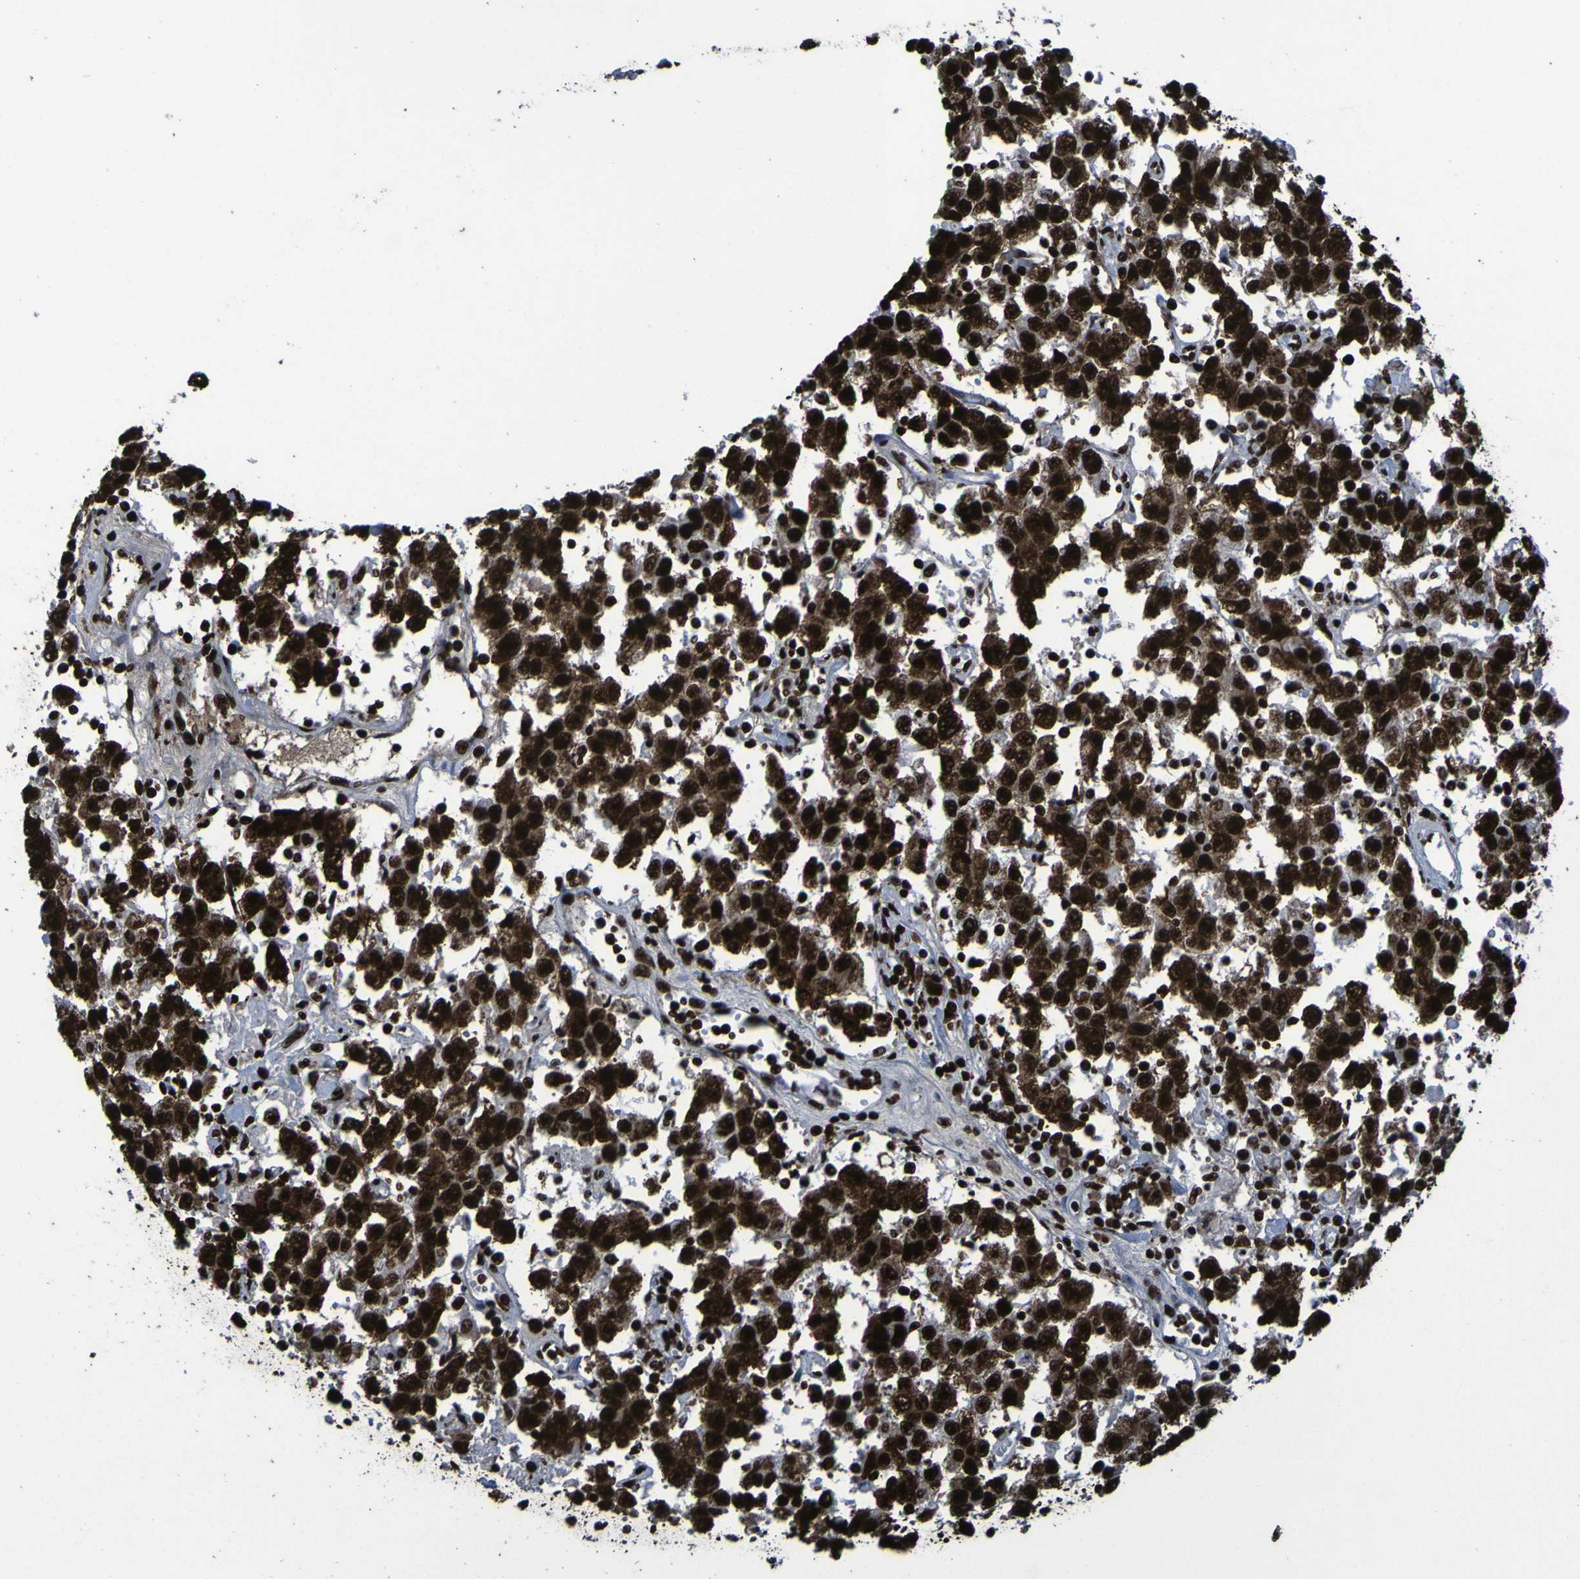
{"staining": {"intensity": "strong", "quantity": ">75%", "location": "cytoplasmic/membranous,nuclear"}, "tissue": "testis cancer", "cell_type": "Tumor cells", "image_type": "cancer", "snomed": [{"axis": "morphology", "description": "Seminoma, NOS"}, {"axis": "topography", "description": "Testis"}], "caption": "Testis seminoma was stained to show a protein in brown. There is high levels of strong cytoplasmic/membranous and nuclear expression in approximately >75% of tumor cells. Nuclei are stained in blue.", "gene": "NPM1", "patient": {"sex": "male", "age": 41}}